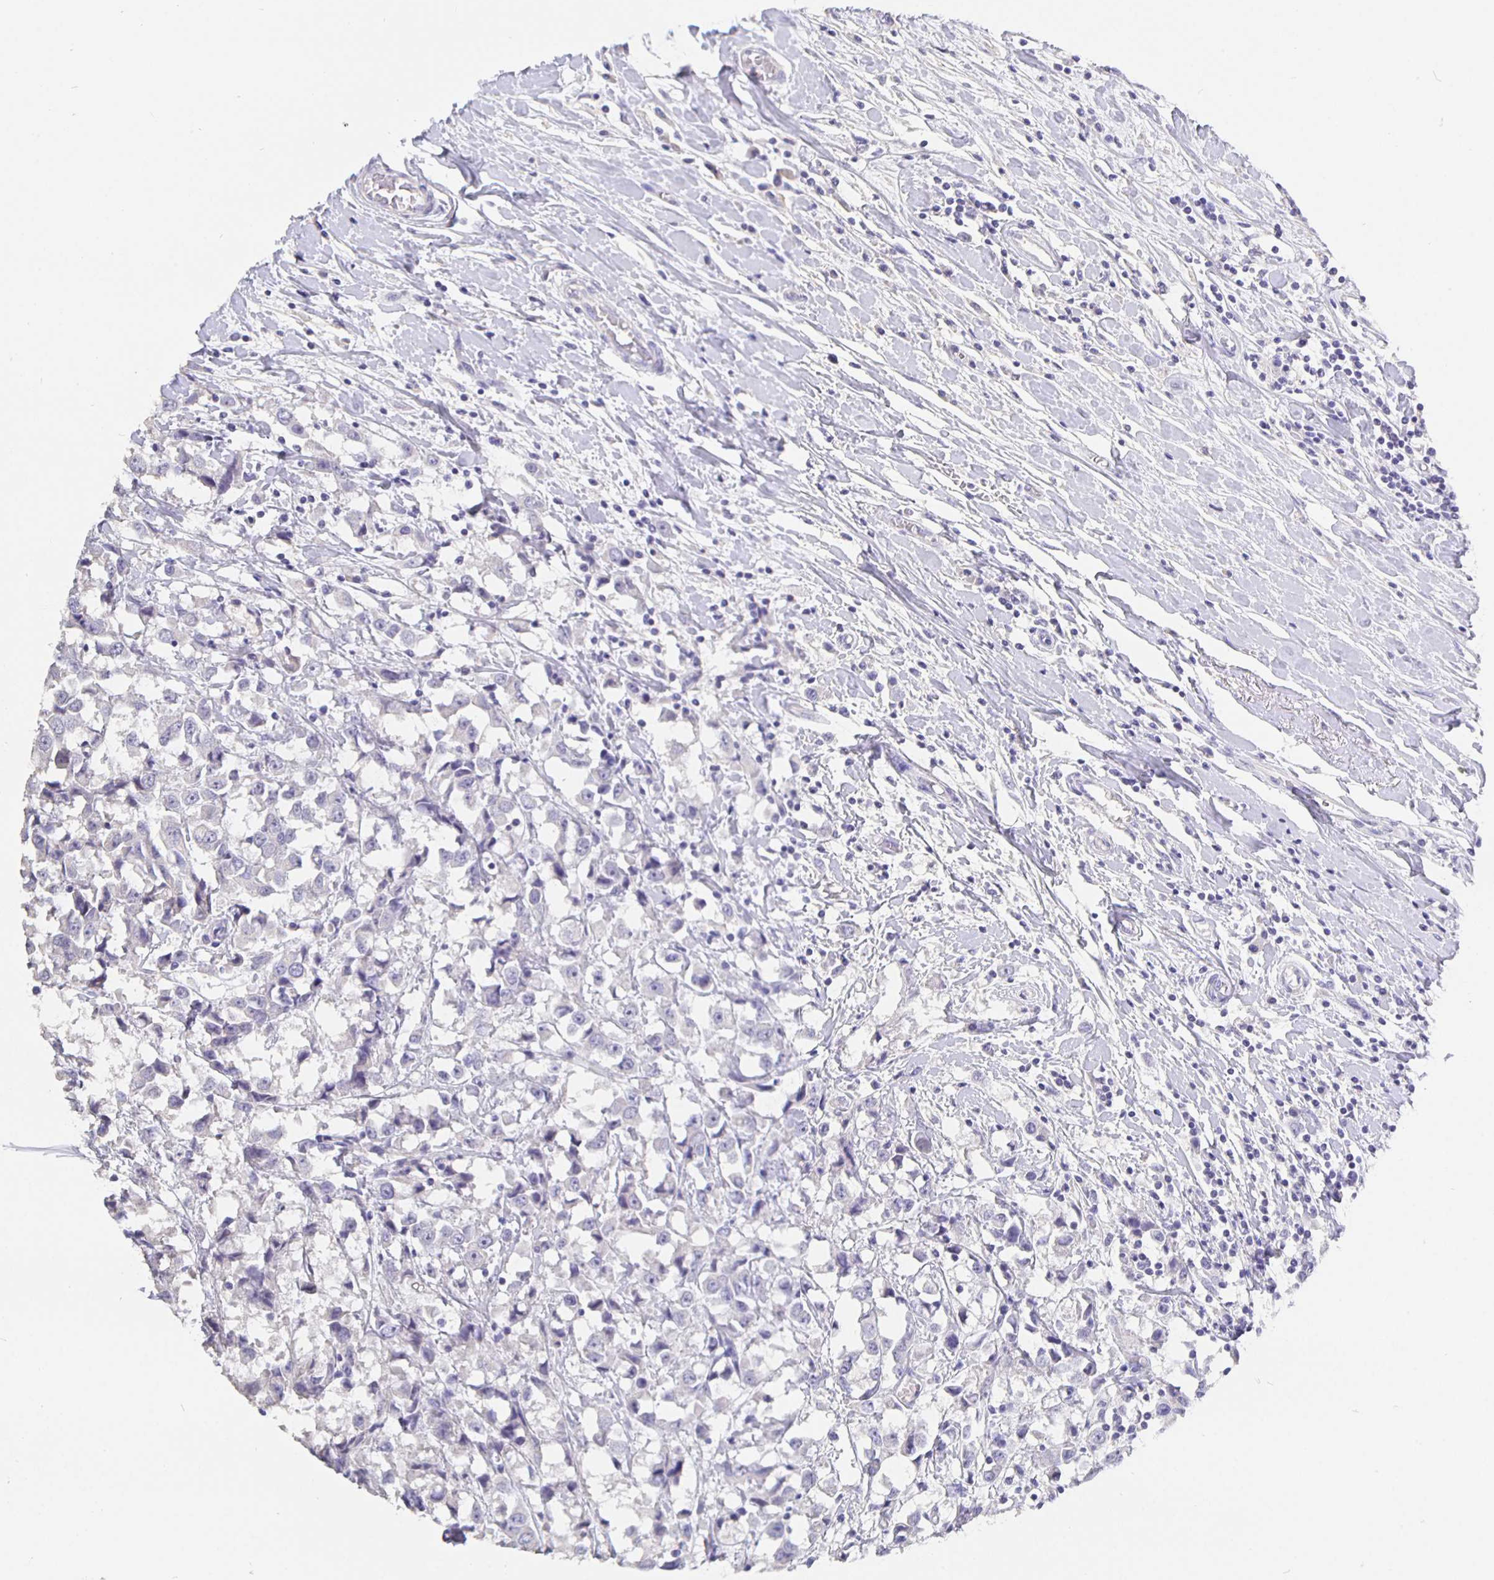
{"staining": {"intensity": "negative", "quantity": "none", "location": "none"}, "tissue": "breast cancer", "cell_type": "Tumor cells", "image_type": "cancer", "snomed": [{"axis": "morphology", "description": "Duct carcinoma"}, {"axis": "topography", "description": "Breast"}], "caption": "DAB (3,3'-diaminobenzidine) immunohistochemical staining of breast cancer (intraductal carcinoma) reveals no significant expression in tumor cells.", "gene": "CFAP74", "patient": {"sex": "female", "age": 61}}